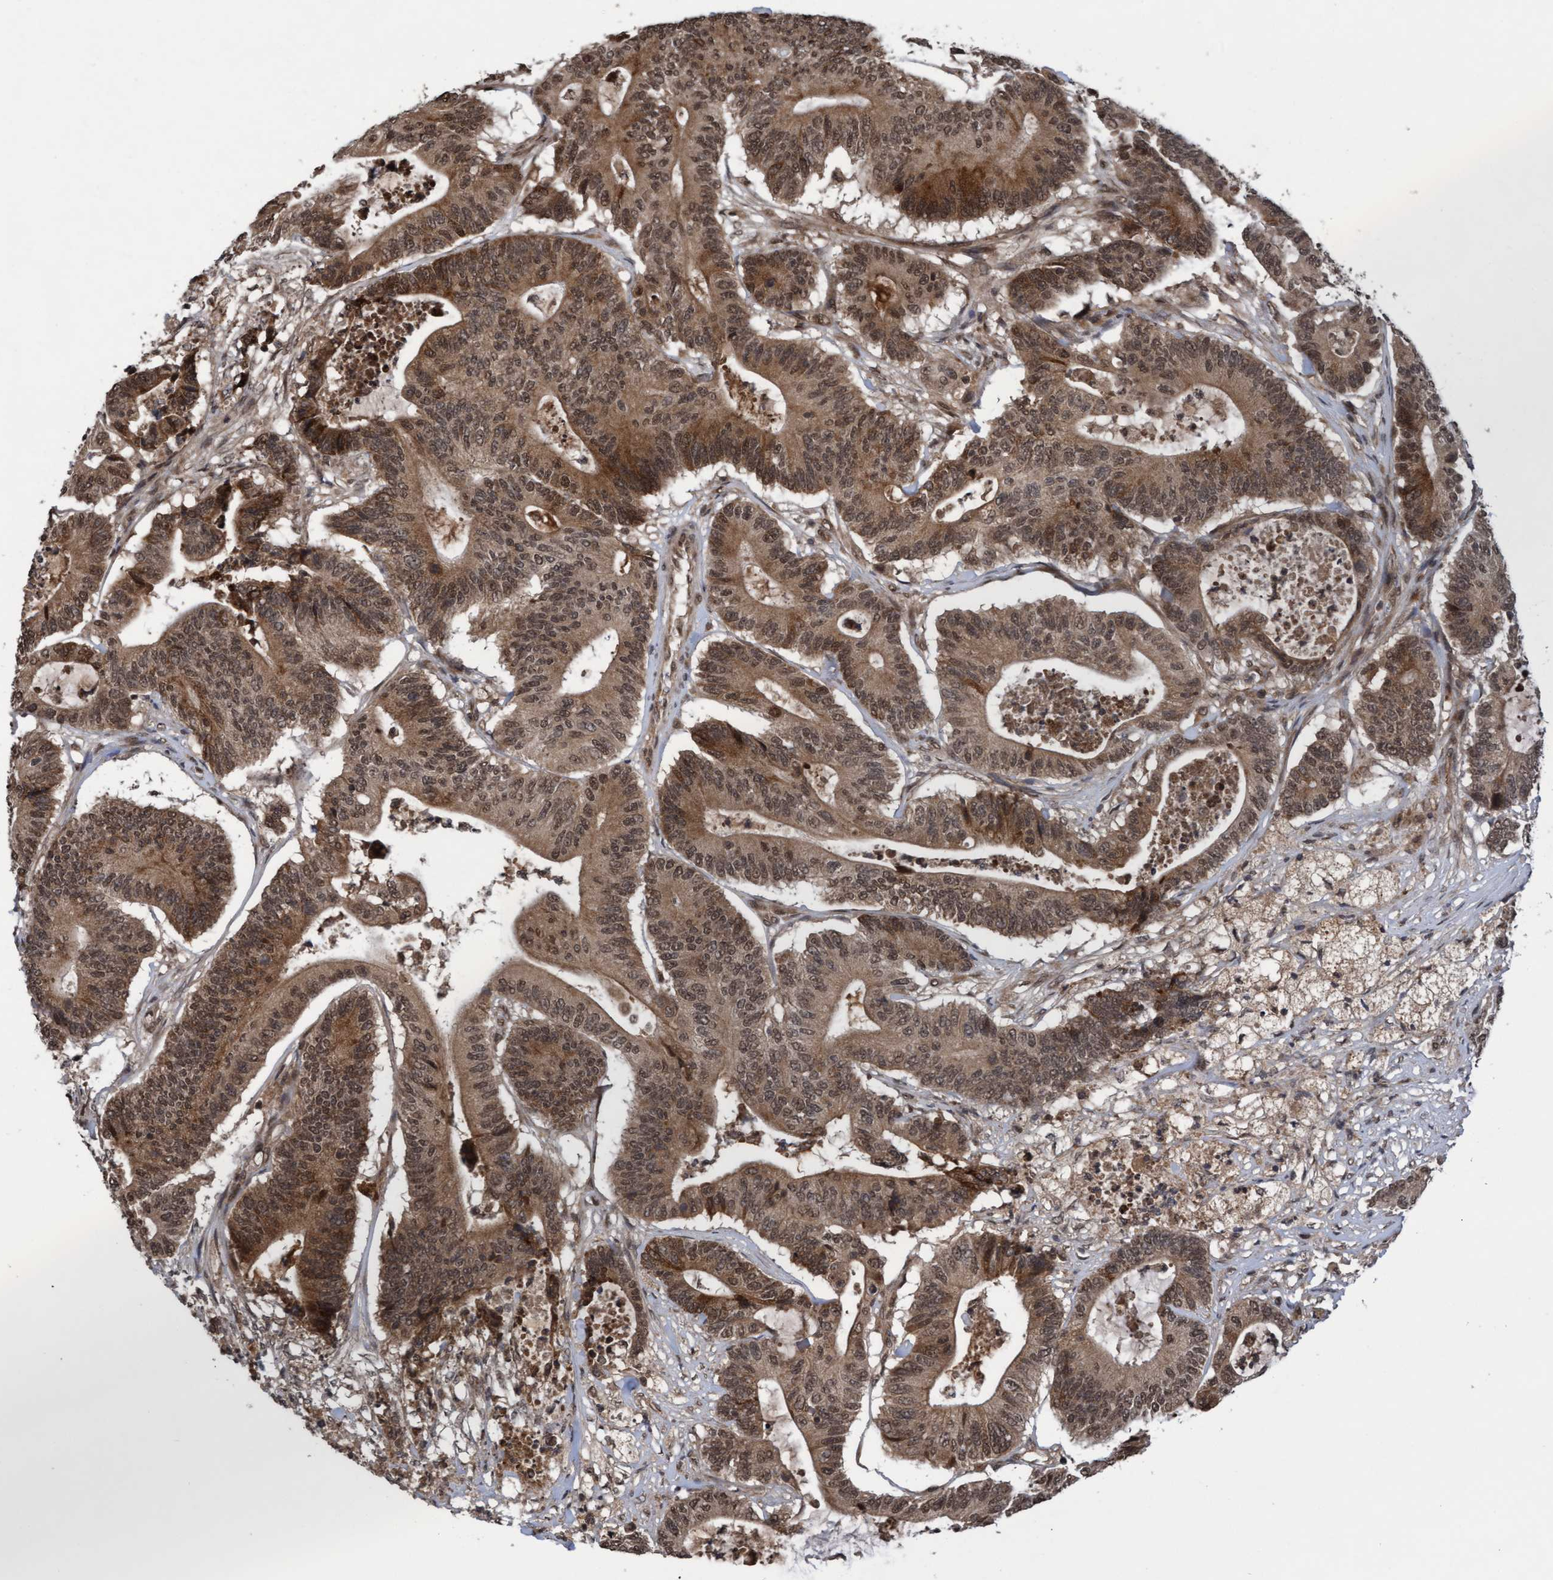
{"staining": {"intensity": "moderate", "quantity": ">75%", "location": "cytoplasmic/membranous,nuclear"}, "tissue": "colorectal cancer", "cell_type": "Tumor cells", "image_type": "cancer", "snomed": [{"axis": "morphology", "description": "Adenocarcinoma, NOS"}, {"axis": "topography", "description": "Colon"}], "caption": "This image shows immunohistochemistry (IHC) staining of colorectal cancer (adenocarcinoma), with medium moderate cytoplasmic/membranous and nuclear positivity in about >75% of tumor cells.", "gene": "WASF1", "patient": {"sex": "female", "age": 84}}